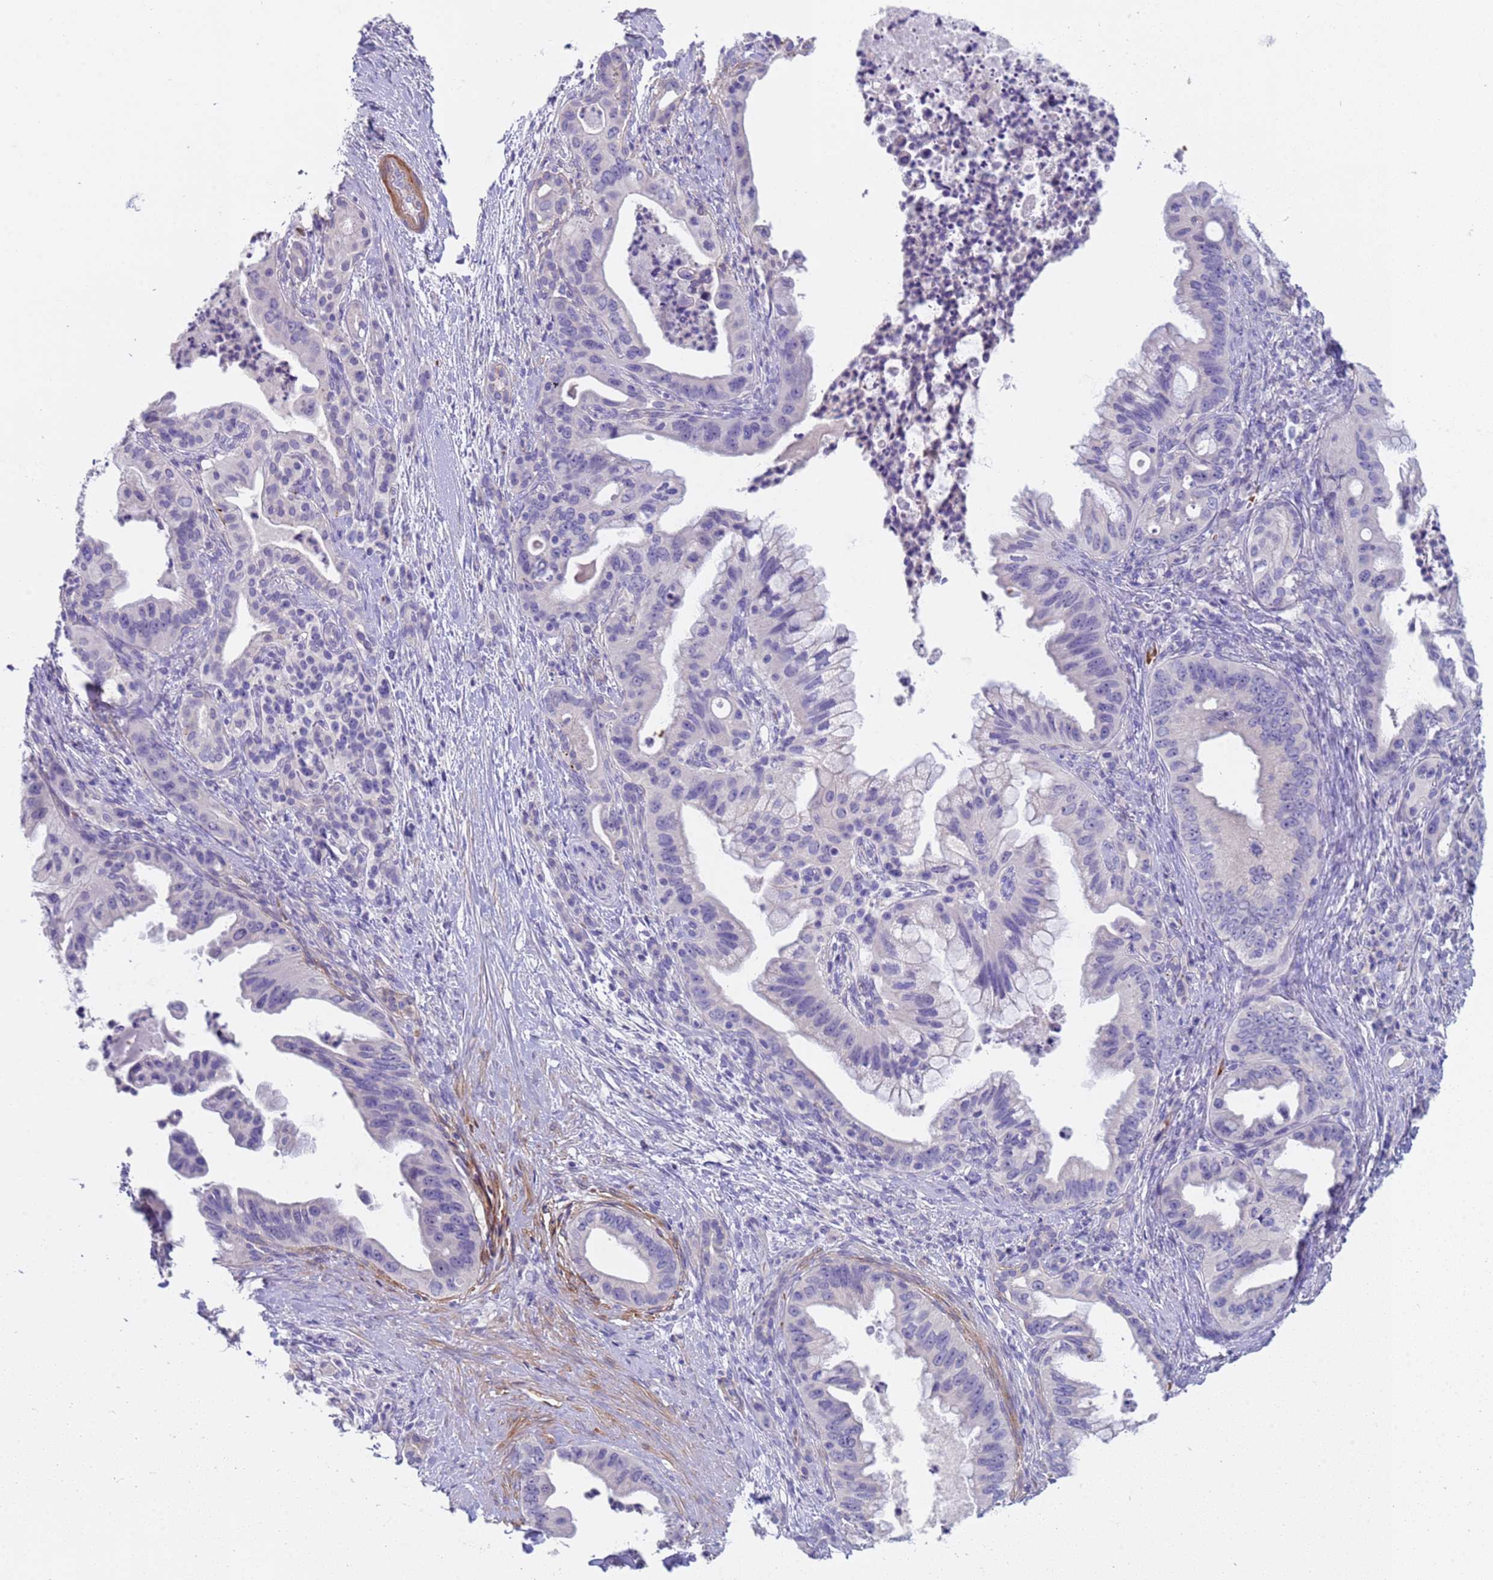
{"staining": {"intensity": "negative", "quantity": "none", "location": "none"}, "tissue": "pancreatic cancer", "cell_type": "Tumor cells", "image_type": "cancer", "snomed": [{"axis": "morphology", "description": "Adenocarcinoma, NOS"}, {"axis": "topography", "description": "Pancreas"}], "caption": "Immunohistochemical staining of human adenocarcinoma (pancreatic) exhibits no significant staining in tumor cells.", "gene": "KBTBD3", "patient": {"sex": "male", "age": 58}}